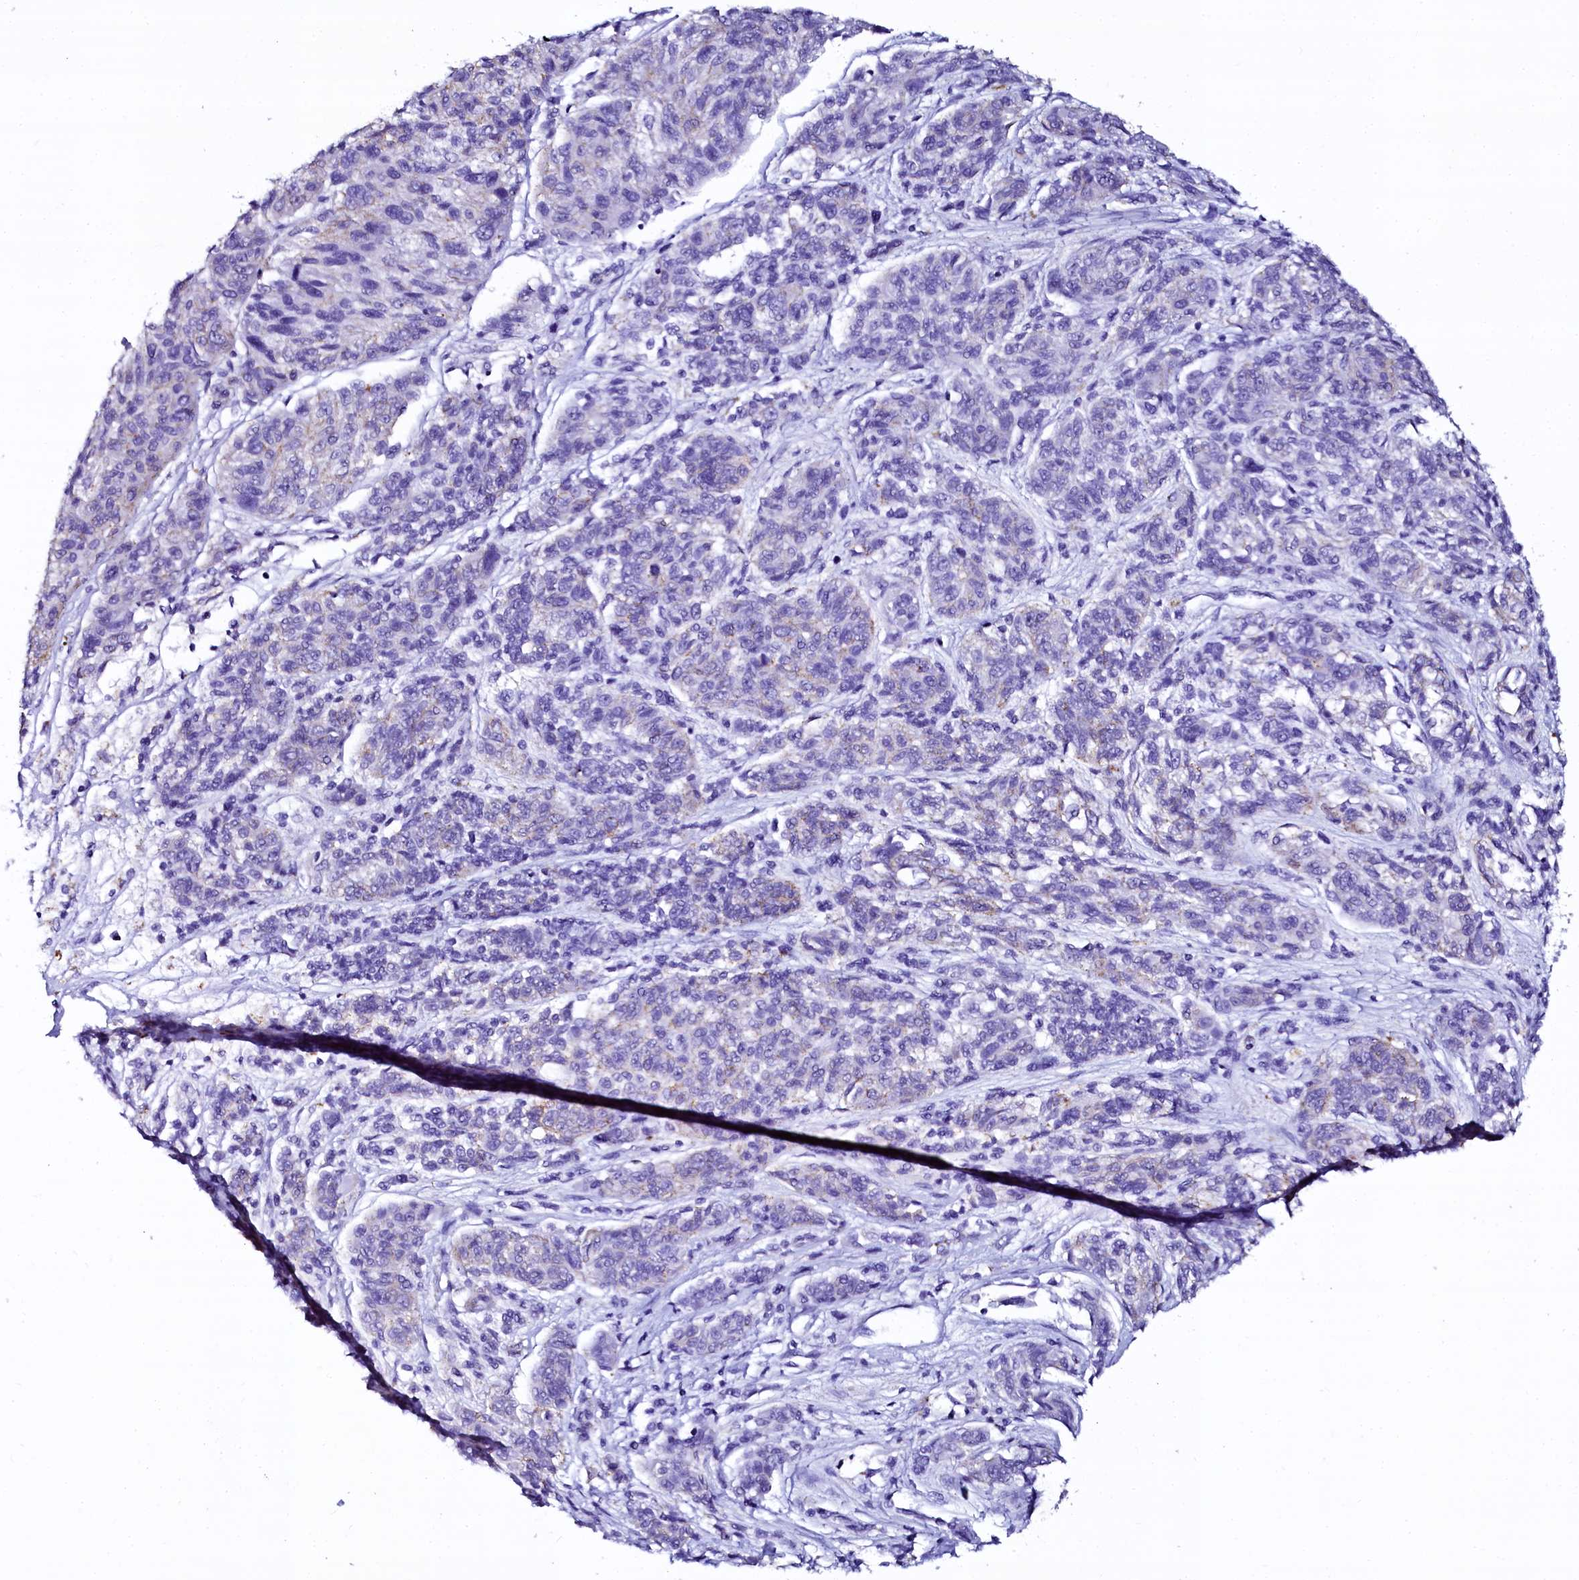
{"staining": {"intensity": "negative", "quantity": "none", "location": "none"}, "tissue": "melanoma", "cell_type": "Tumor cells", "image_type": "cancer", "snomed": [{"axis": "morphology", "description": "Malignant melanoma, NOS"}, {"axis": "topography", "description": "Skin"}], "caption": "An immunohistochemistry (IHC) image of melanoma is shown. There is no staining in tumor cells of melanoma.", "gene": "SORD", "patient": {"sex": "male", "age": 53}}